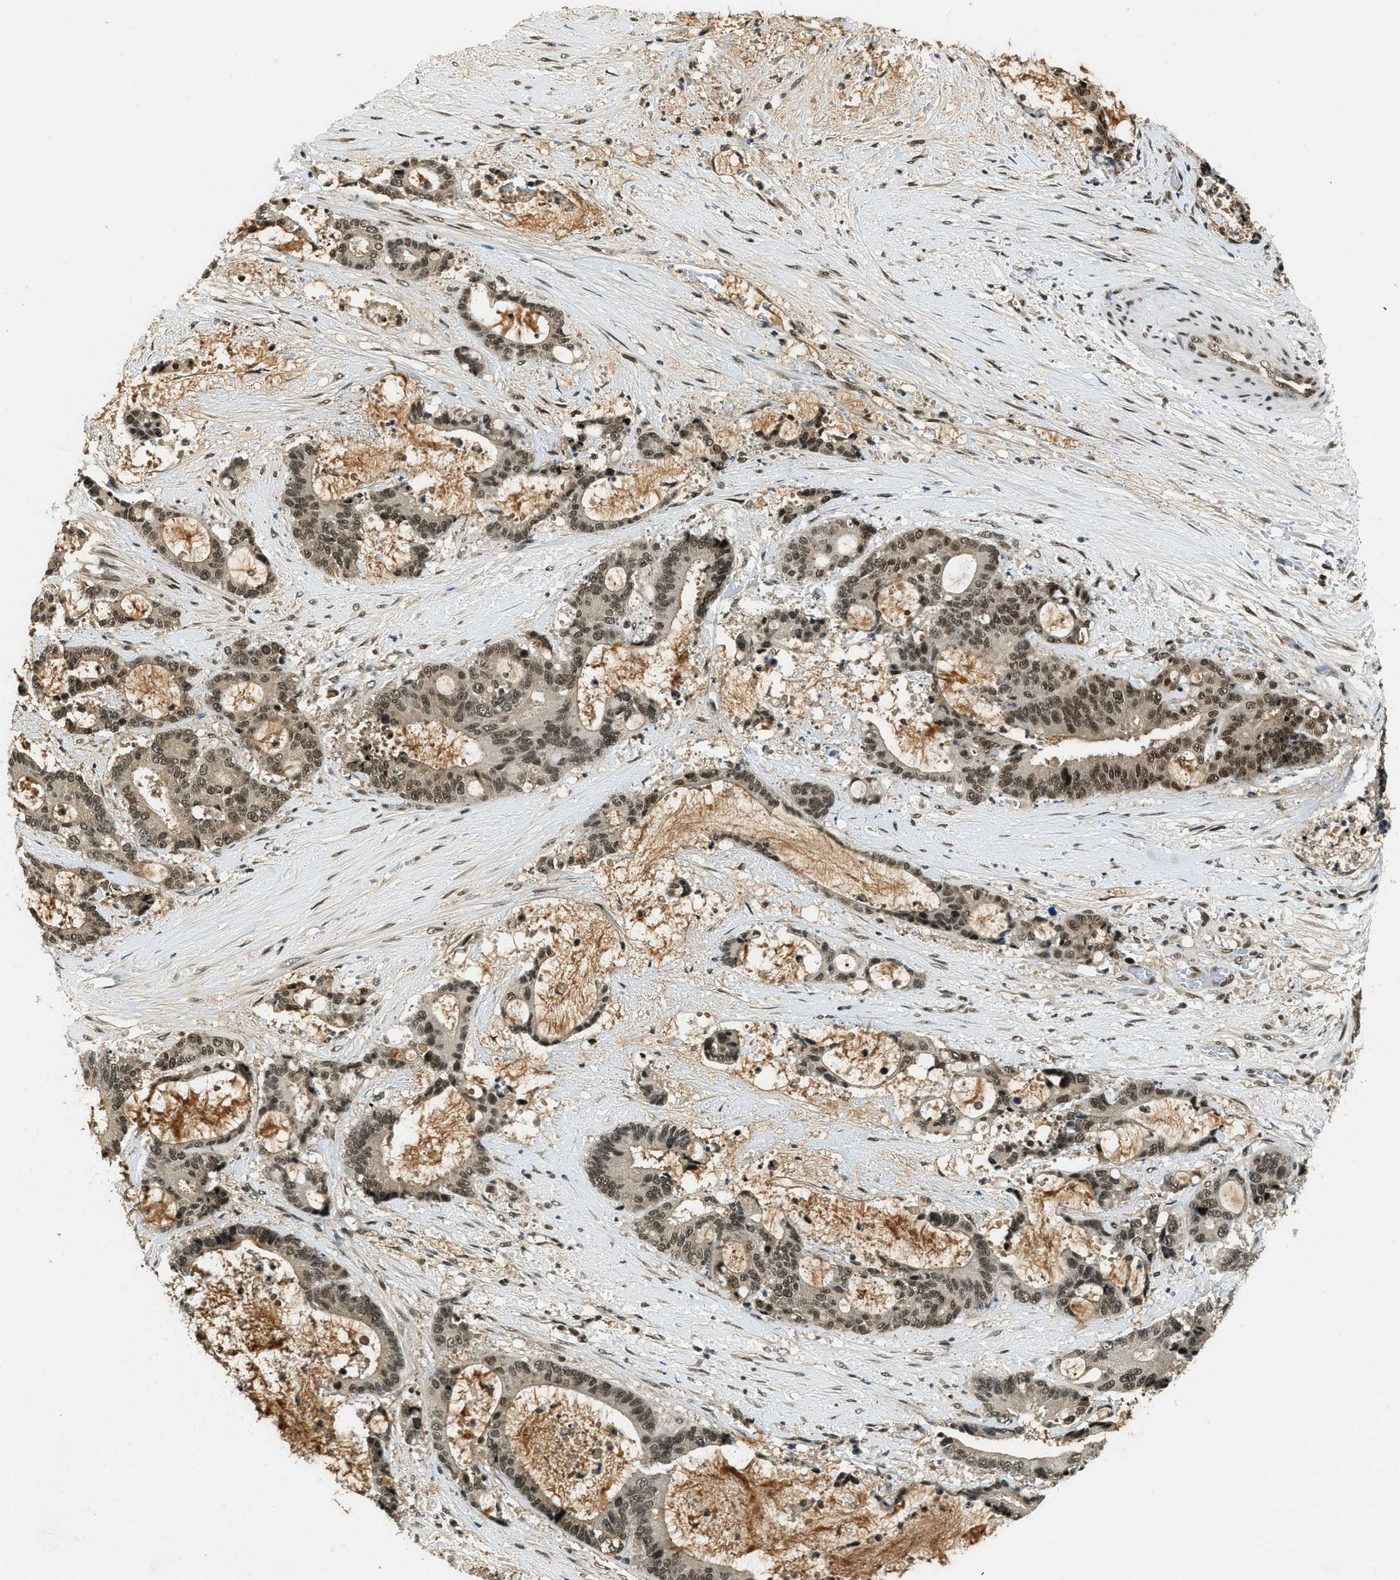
{"staining": {"intensity": "moderate", "quantity": ">75%", "location": "nuclear"}, "tissue": "liver cancer", "cell_type": "Tumor cells", "image_type": "cancer", "snomed": [{"axis": "morphology", "description": "Normal tissue, NOS"}, {"axis": "morphology", "description": "Cholangiocarcinoma"}, {"axis": "topography", "description": "Liver"}, {"axis": "topography", "description": "Peripheral nerve tissue"}], "caption": "Moderate nuclear protein expression is seen in about >75% of tumor cells in liver cancer.", "gene": "ZNF148", "patient": {"sex": "female", "age": 73}}